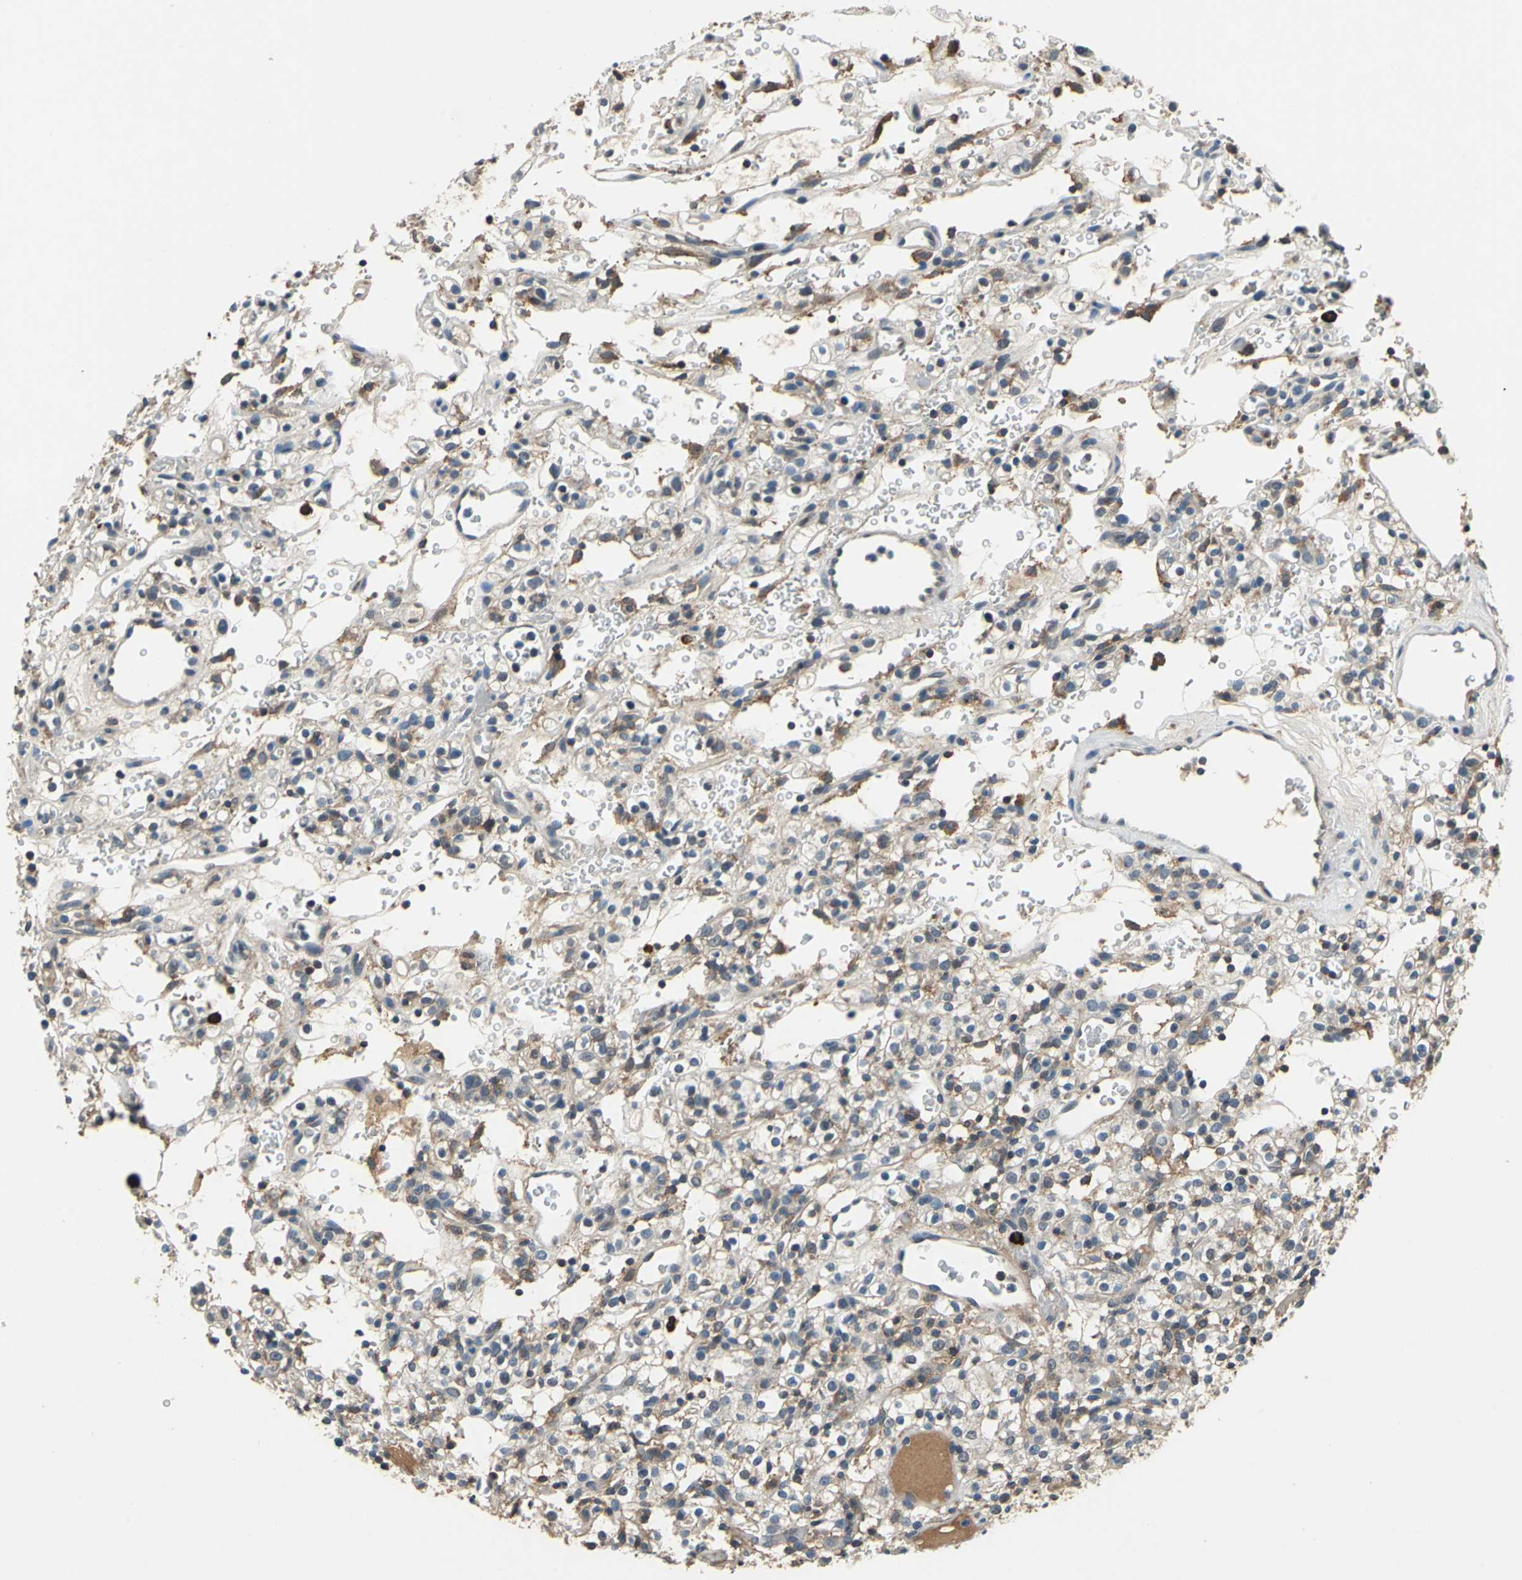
{"staining": {"intensity": "moderate", "quantity": "25%-75%", "location": "cytoplasmic/membranous"}, "tissue": "renal cancer", "cell_type": "Tumor cells", "image_type": "cancer", "snomed": [{"axis": "morphology", "description": "Normal tissue, NOS"}, {"axis": "morphology", "description": "Adenocarcinoma, NOS"}, {"axis": "topography", "description": "Kidney"}], "caption": "Immunohistochemistry staining of renal adenocarcinoma, which reveals medium levels of moderate cytoplasmic/membranous staining in approximately 25%-75% of tumor cells indicating moderate cytoplasmic/membranous protein positivity. The staining was performed using DAB (brown) for protein detection and nuclei were counterstained in hematoxylin (blue).", "gene": "SLC19A2", "patient": {"sex": "female", "age": 72}}